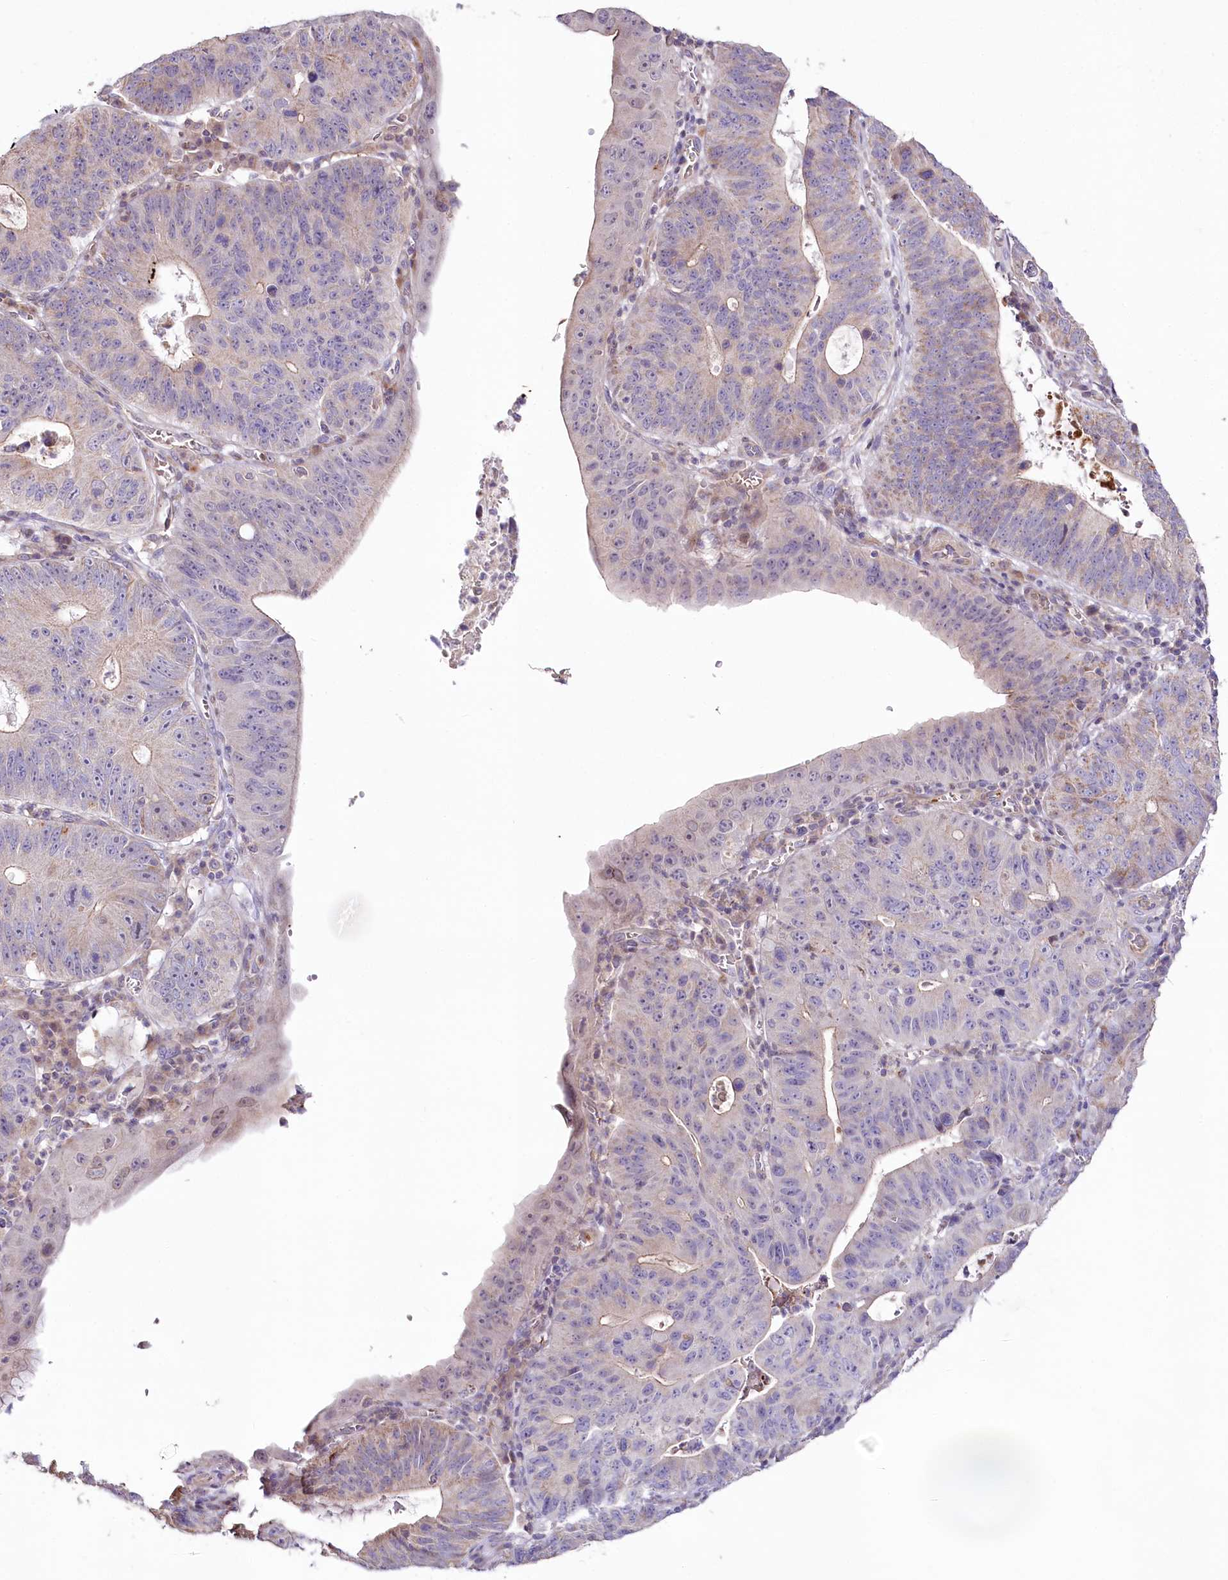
{"staining": {"intensity": "negative", "quantity": "none", "location": "none"}, "tissue": "stomach cancer", "cell_type": "Tumor cells", "image_type": "cancer", "snomed": [{"axis": "morphology", "description": "Adenocarcinoma, NOS"}, {"axis": "topography", "description": "Stomach"}], "caption": "Immunohistochemistry histopathology image of neoplastic tissue: human adenocarcinoma (stomach) stained with DAB (3,3'-diaminobenzidine) demonstrates no significant protein positivity in tumor cells. (Brightfield microscopy of DAB (3,3'-diaminobenzidine) immunohistochemistry at high magnification).", "gene": "SLC6A11", "patient": {"sex": "male", "age": 59}}